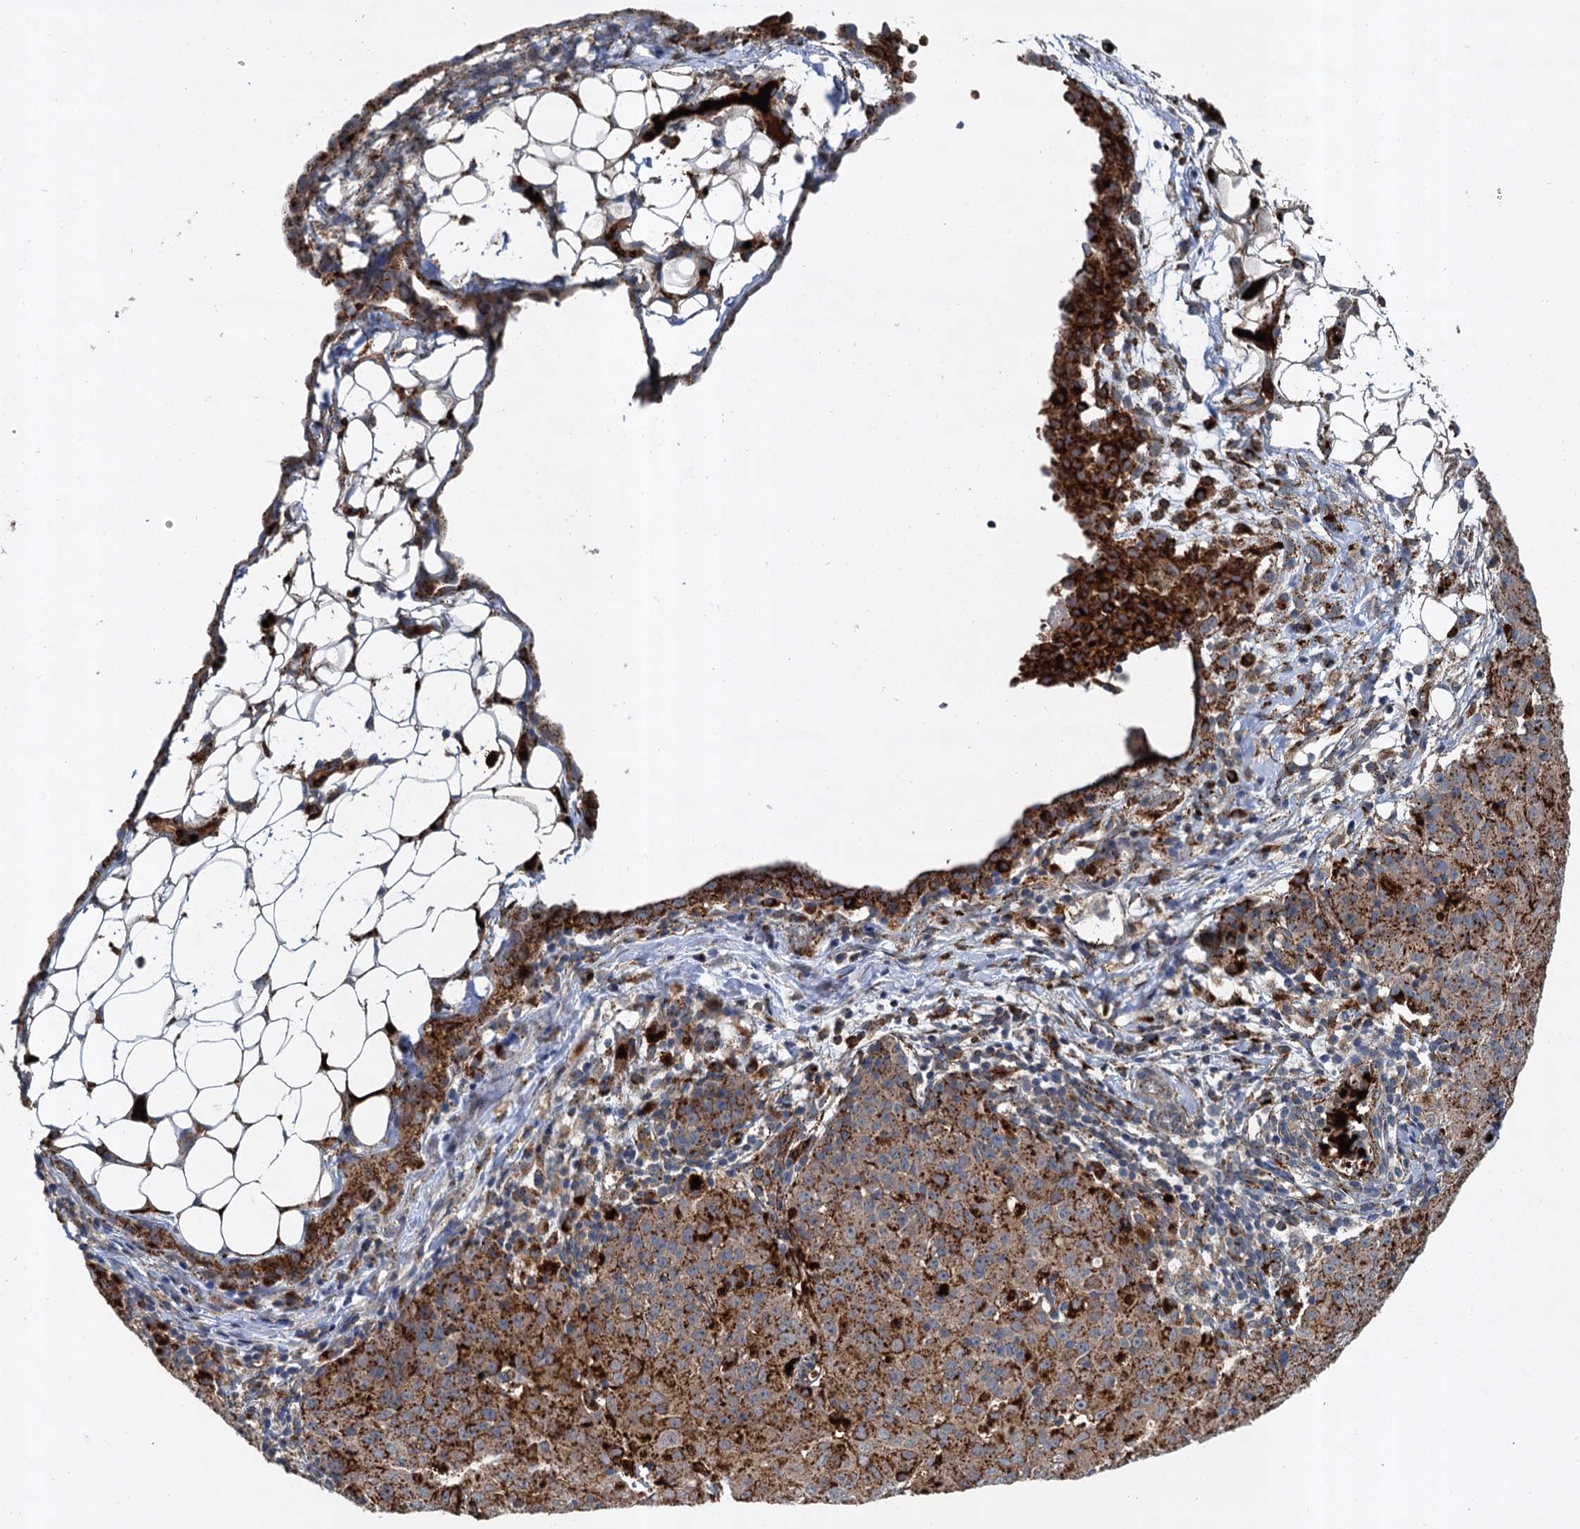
{"staining": {"intensity": "strong", "quantity": ">75%", "location": "cytoplasmic/membranous"}, "tissue": "ovarian cancer", "cell_type": "Tumor cells", "image_type": "cancer", "snomed": [{"axis": "morphology", "description": "Carcinoma, endometroid"}, {"axis": "topography", "description": "Ovary"}], "caption": "DAB (3,3'-diaminobenzidine) immunohistochemical staining of human endometroid carcinoma (ovarian) exhibits strong cytoplasmic/membranous protein positivity in approximately >75% of tumor cells.", "gene": "GBA1", "patient": {"sex": "female", "age": 42}}